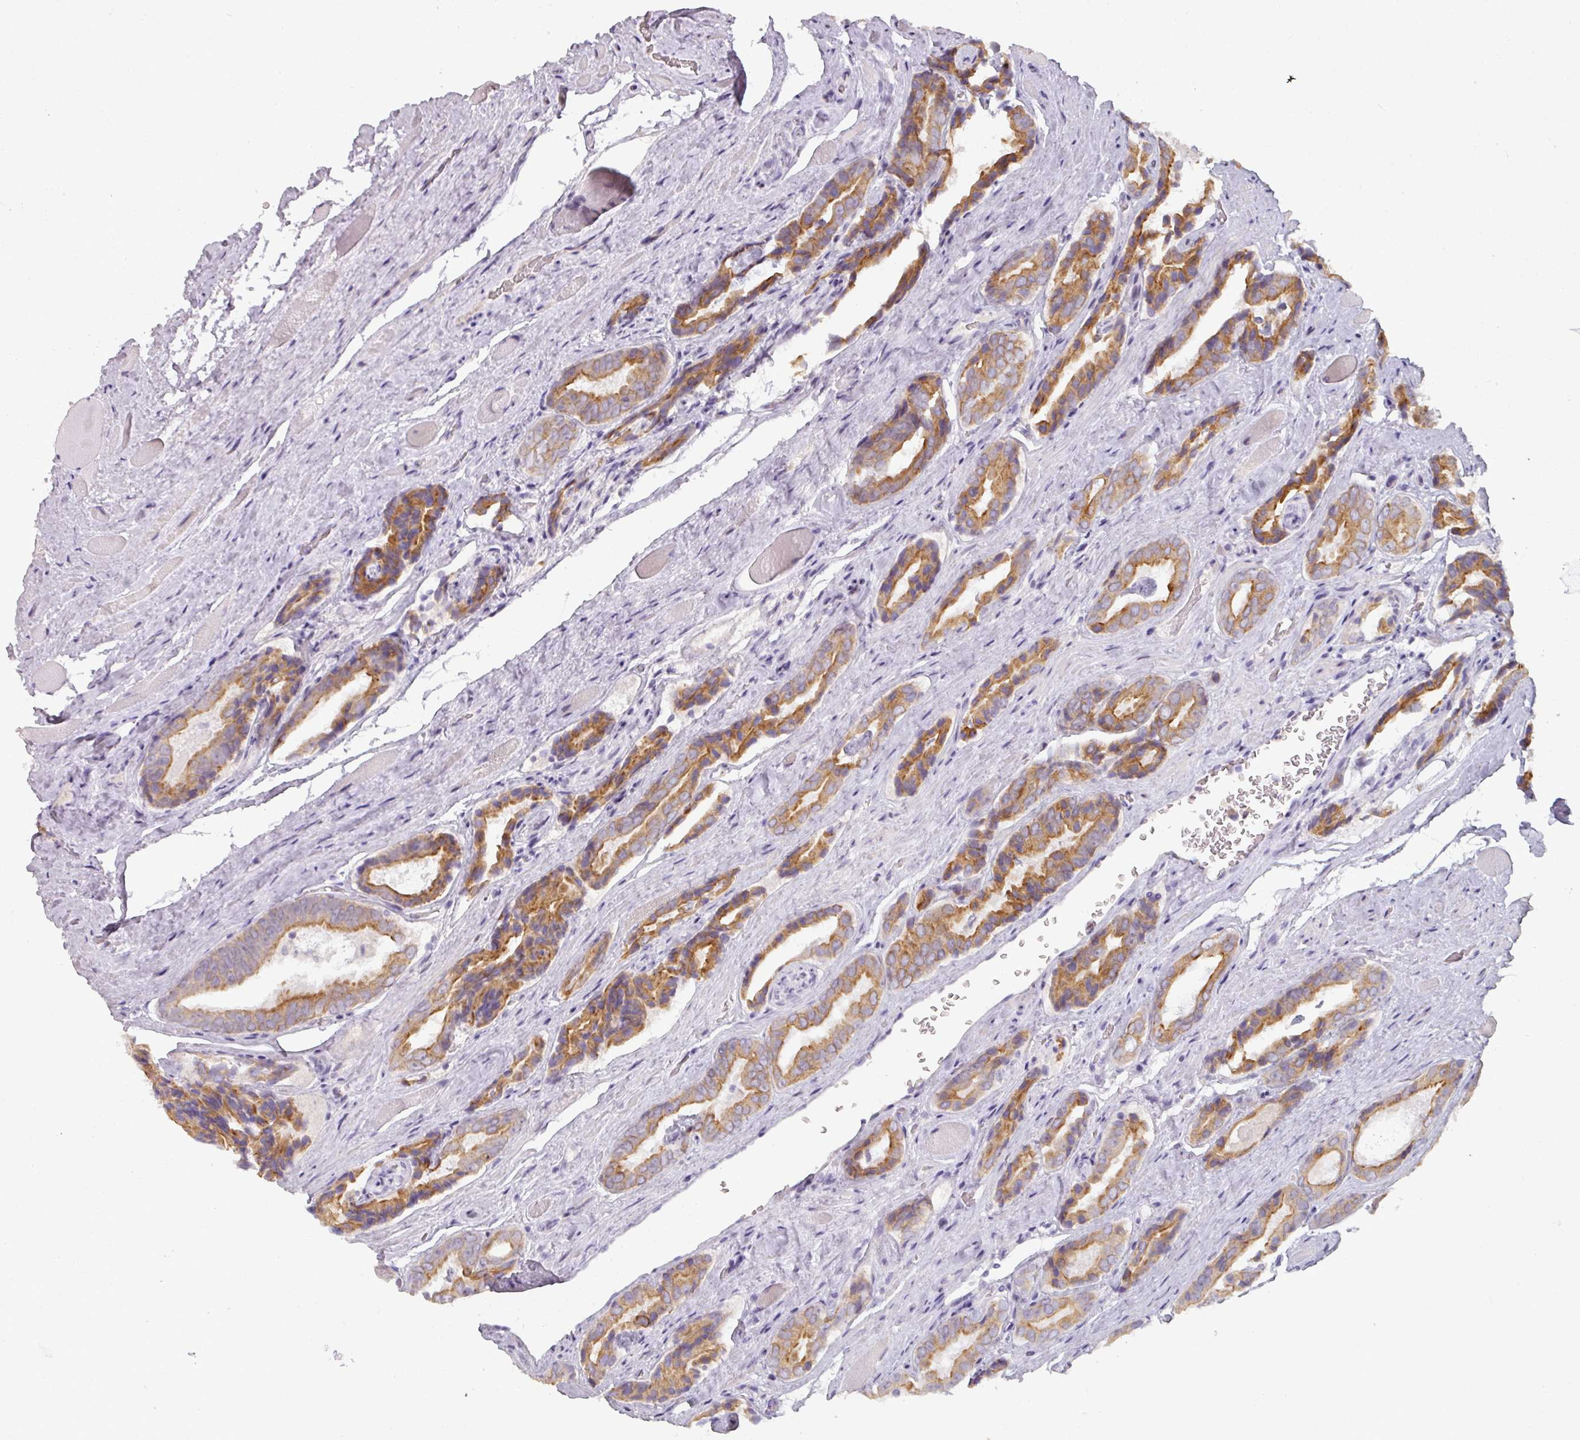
{"staining": {"intensity": "moderate", "quantity": ">75%", "location": "cytoplasmic/membranous"}, "tissue": "prostate cancer", "cell_type": "Tumor cells", "image_type": "cancer", "snomed": [{"axis": "morphology", "description": "Adenocarcinoma, High grade"}, {"axis": "topography", "description": "Prostate"}], "caption": "A histopathology image of human prostate adenocarcinoma (high-grade) stained for a protein displays moderate cytoplasmic/membranous brown staining in tumor cells.", "gene": "GTF2H3", "patient": {"sex": "male", "age": 72}}